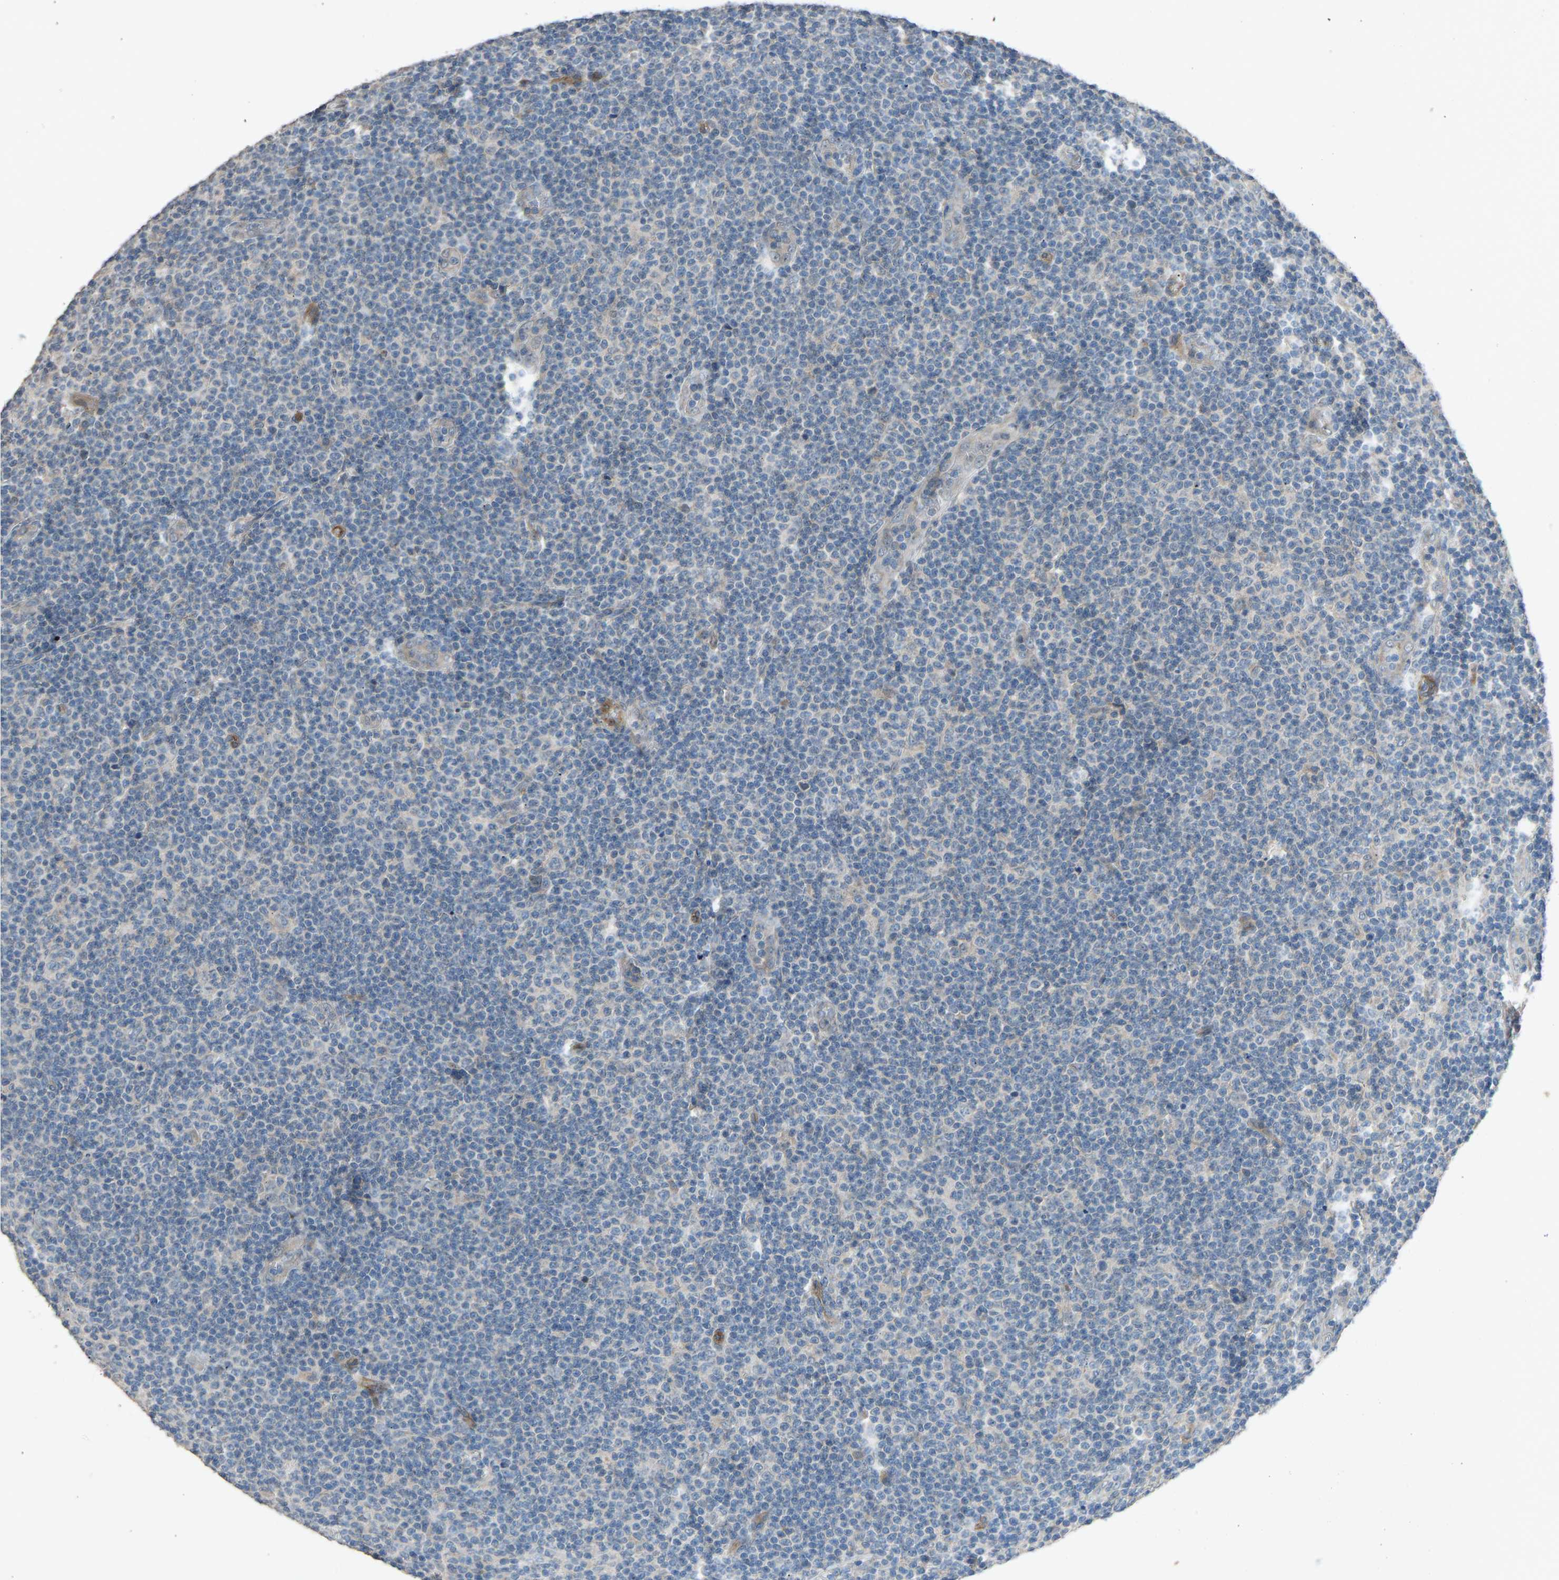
{"staining": {"intensity": "negative", "quantity": "none", "location": "none"}, "tissue": "lymphoma", "cell_type": "Tumor cells", "image_type": "cancer", "snomed": [{"axis": "morphology", "description": "Malignant lymphoma, non-Hodgkin's type, Low grade"}, {"axis": "topography", "description": "Lymph node"}], "caption": "Immunohistochemical staining of malignant lymphoma, non-Hodgkin's type (low-grade) shows no significant positivity in tumor cells.", "gene": "SLC43A1", "patient": {"sex": "male", "age": 83}}